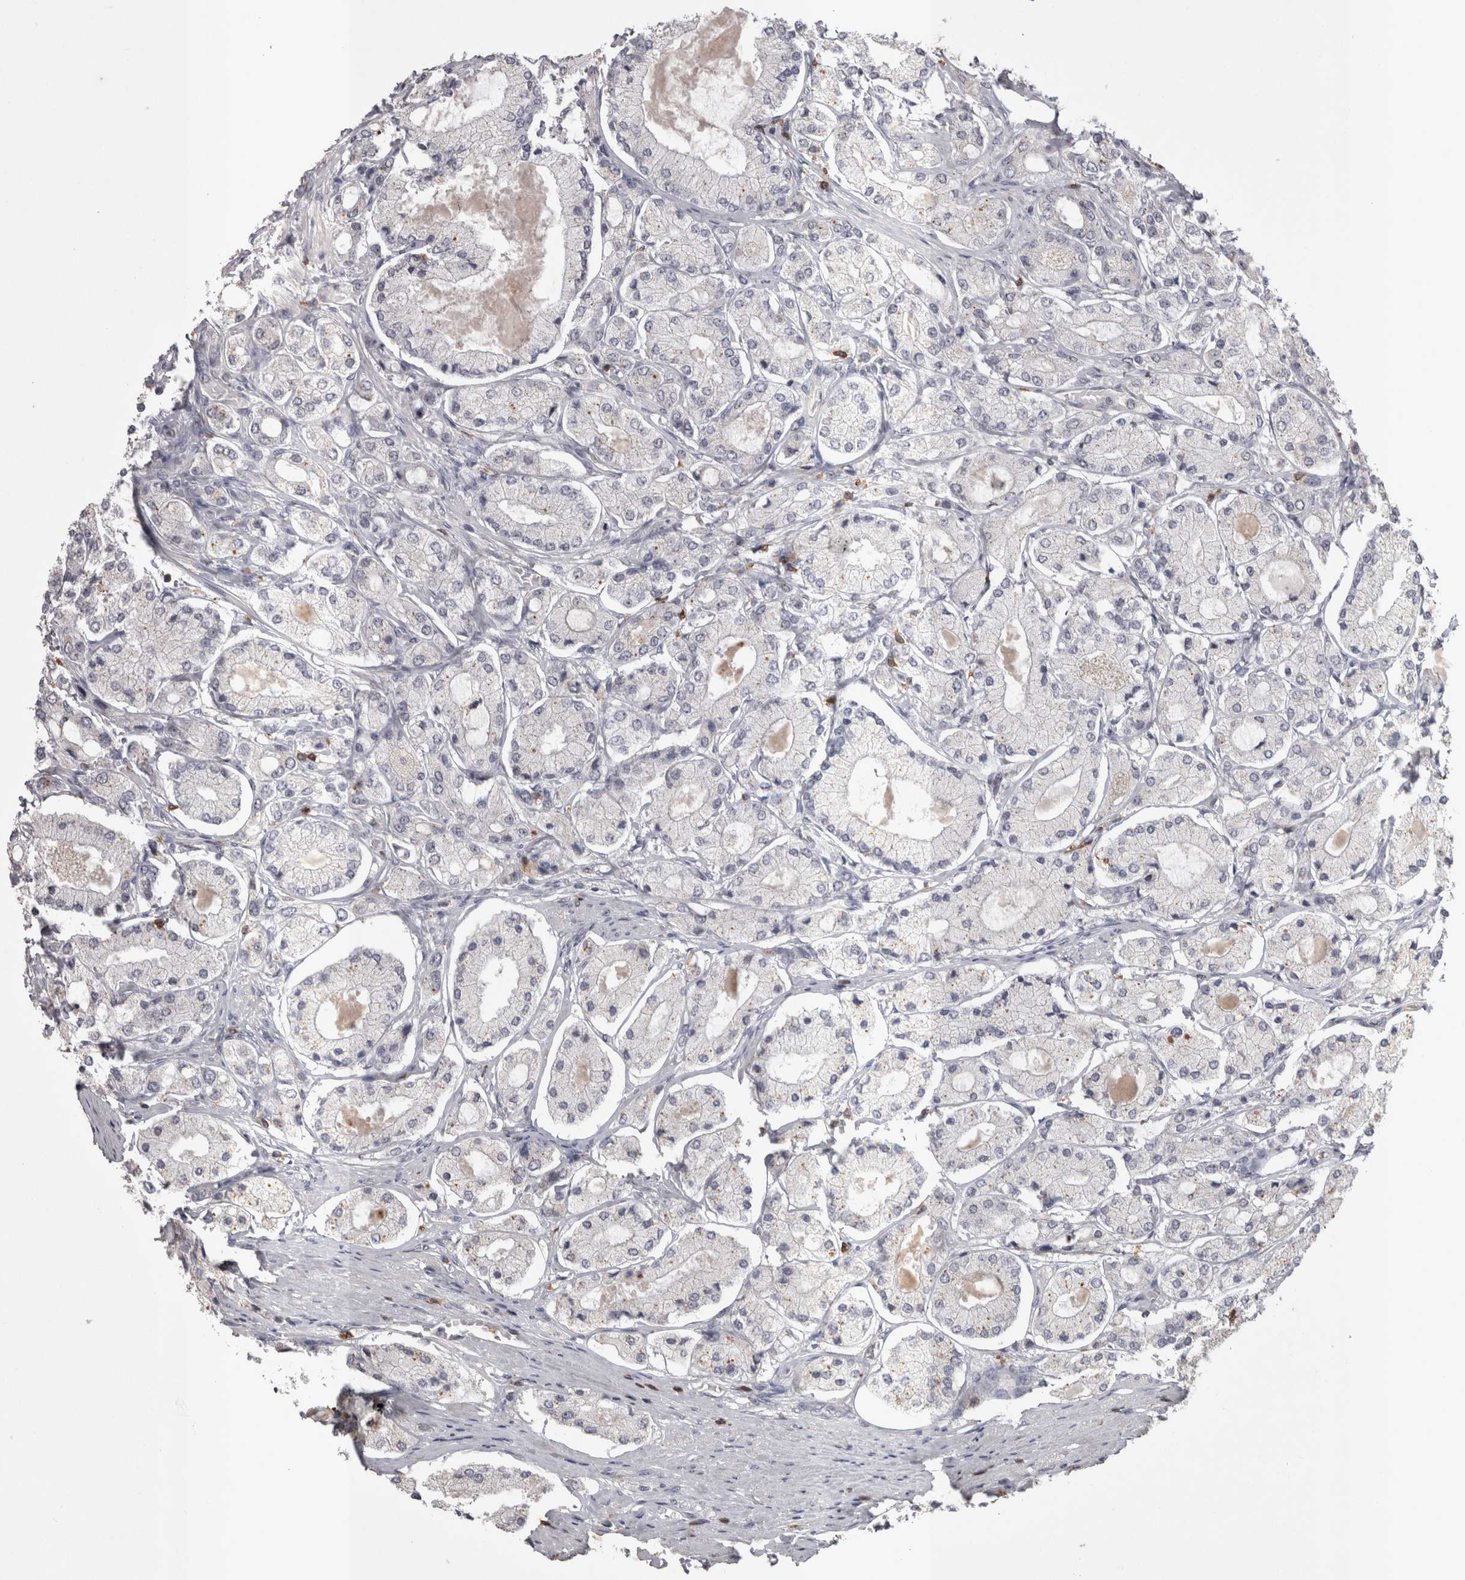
{"staining": {"intensity": "negative", "quantity": "none", "location": "none"}, "tissue": "prostate cancer", "cell_type": "Tumor cells", "image_type": "cancer", "snomed": [{"axis": "morphology", "description": "Adenocarcinoma, High grade"}, {"axis": "topography", "description": "Prostate"}], "caption": "Prostate cancer was stained to show a protein in brown. There is no significant expression in tumor cells. The staining was performed using DAB to visualize the protein expression in brown, while the nuclei were stained in blue with hematoxylin (Magnification: 20x).", "gene": "SKAP1", "patient": {"sex": "male", "age": 65}}